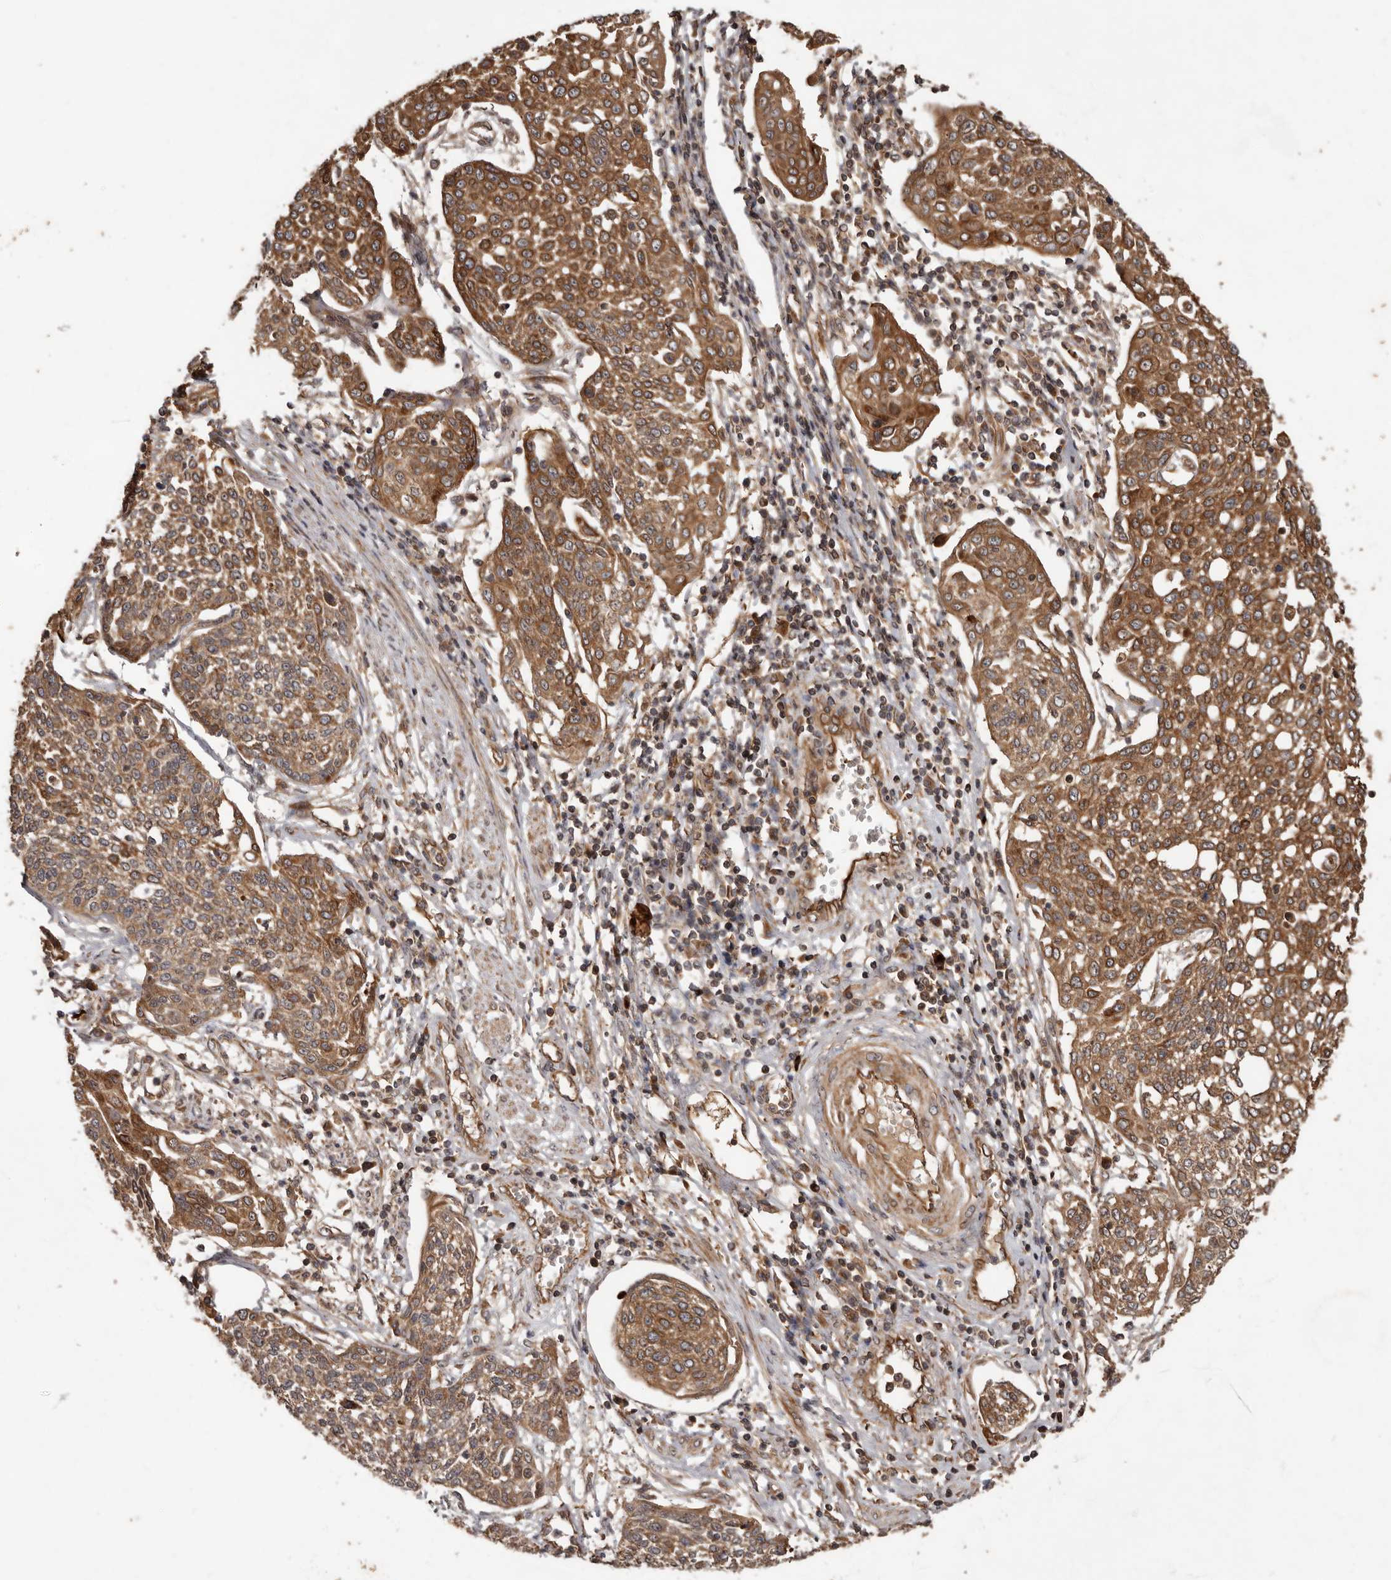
{"staining": {"intensity": "moderate", "quantity": ">75%", "location": "cytoplasmic/membranous"}, "tissue": "cervical cancer", "cell_type": "Tumor cells", "image_type": "cancer", "snomed": [{"axis": "morphology", "description": "Squamous cell carcinoma, NOS"}, {"axis": "topography", "description": "Cervix"}], "caption": "Cervical squamous cell carcinoma tissue reveals moderate cytoplasmic/membranous staining in about >75% of tumor cells, visualized by immunohistochemistry.", "gene": "STK36", "patient": {"sex": "female", "age": 34}}